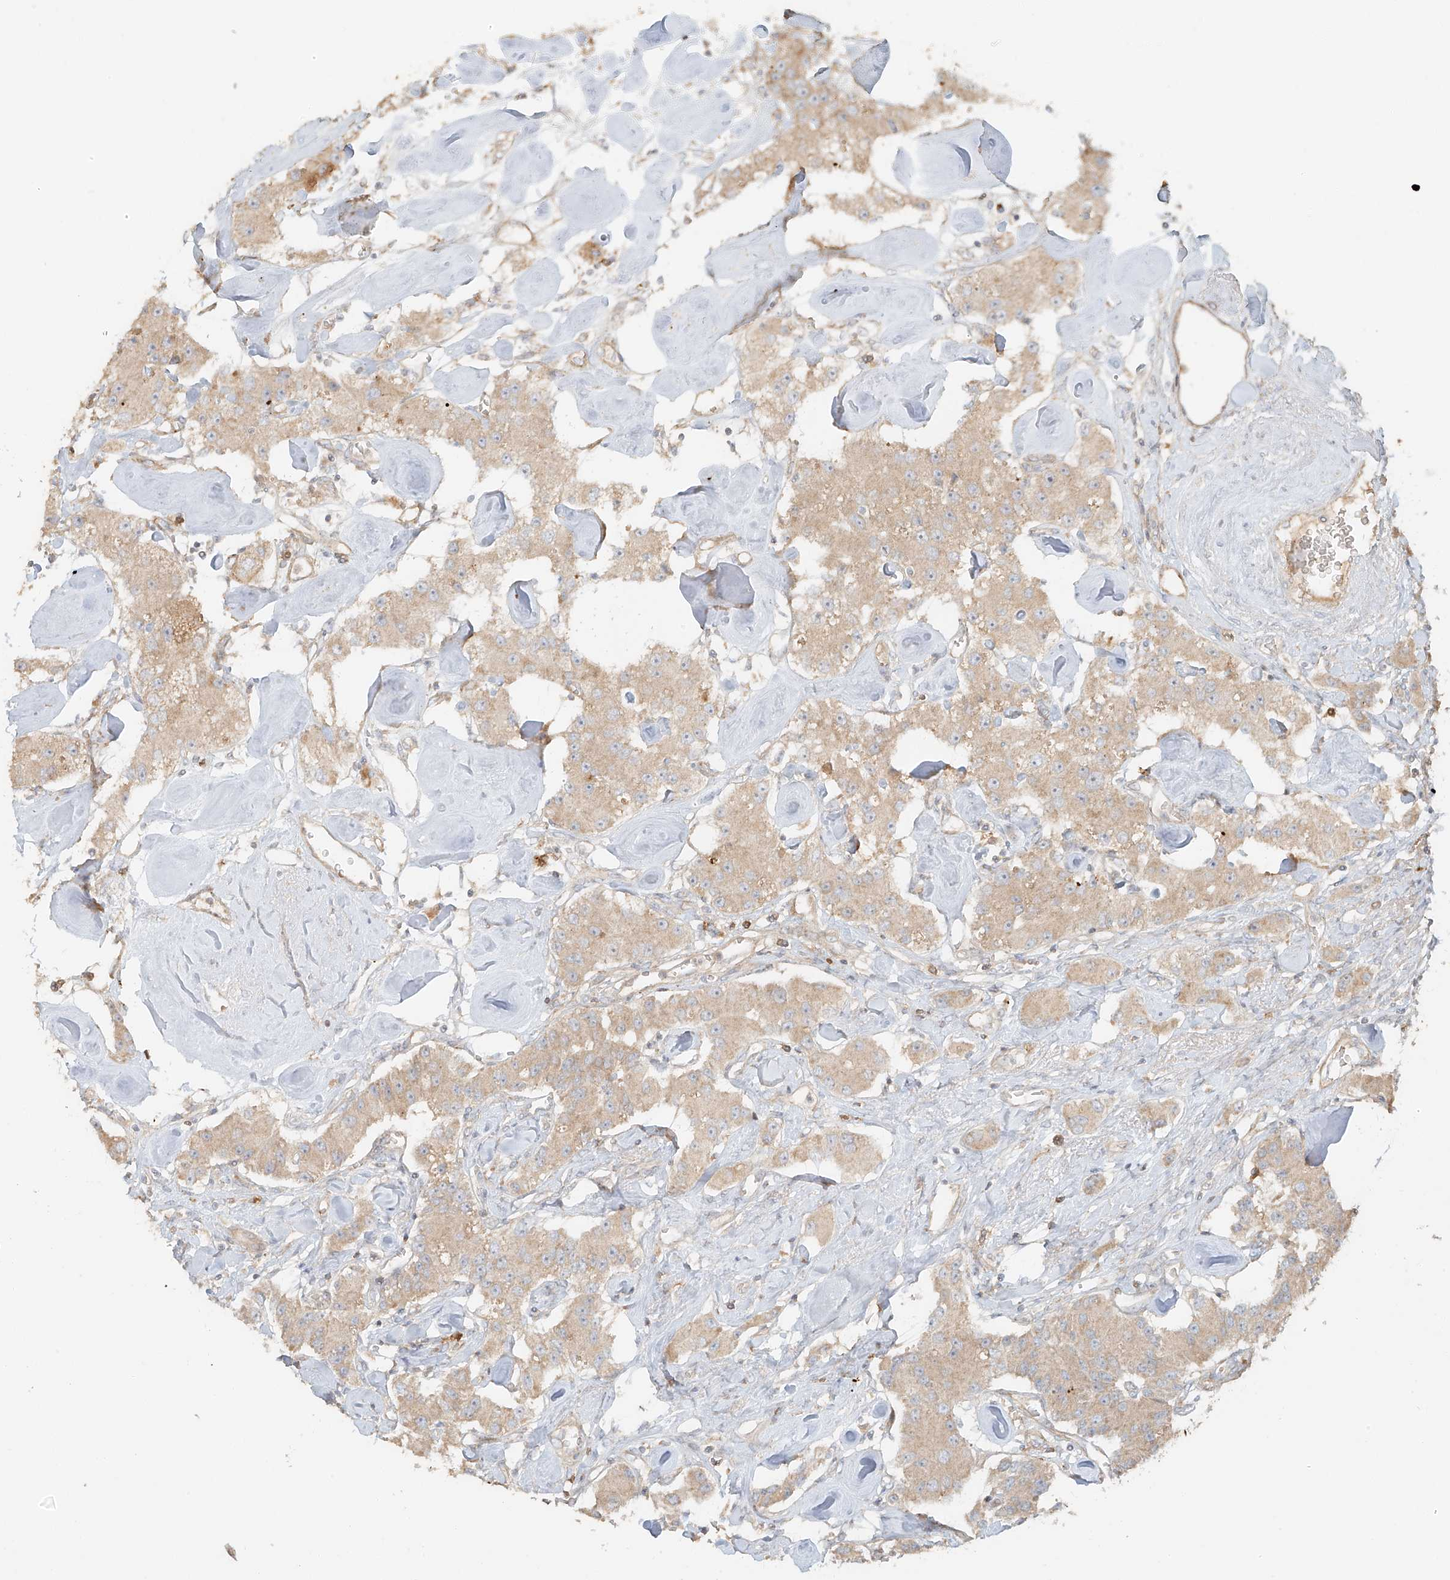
{"staining": {"intensity": "weak", "quantity": ">75%", "location": "cytoplasmic/membranous"}, "tissue": "carcinoid", "cell_type": "Tumor cells", "image_type": "cancer", "snomed": [{"axis": "morphology", "description": "Carcinoid, malignant, NOS"}, {"axis": "topography", "description": "Pancreas"}], "caption": "Tumor cells show low levels of weak cytoplasmic/membranous expression in about >75% of cells in malignant carcinoid.", "gene": "MIPEP", "patient": {"sex": "male", "age": 41}}